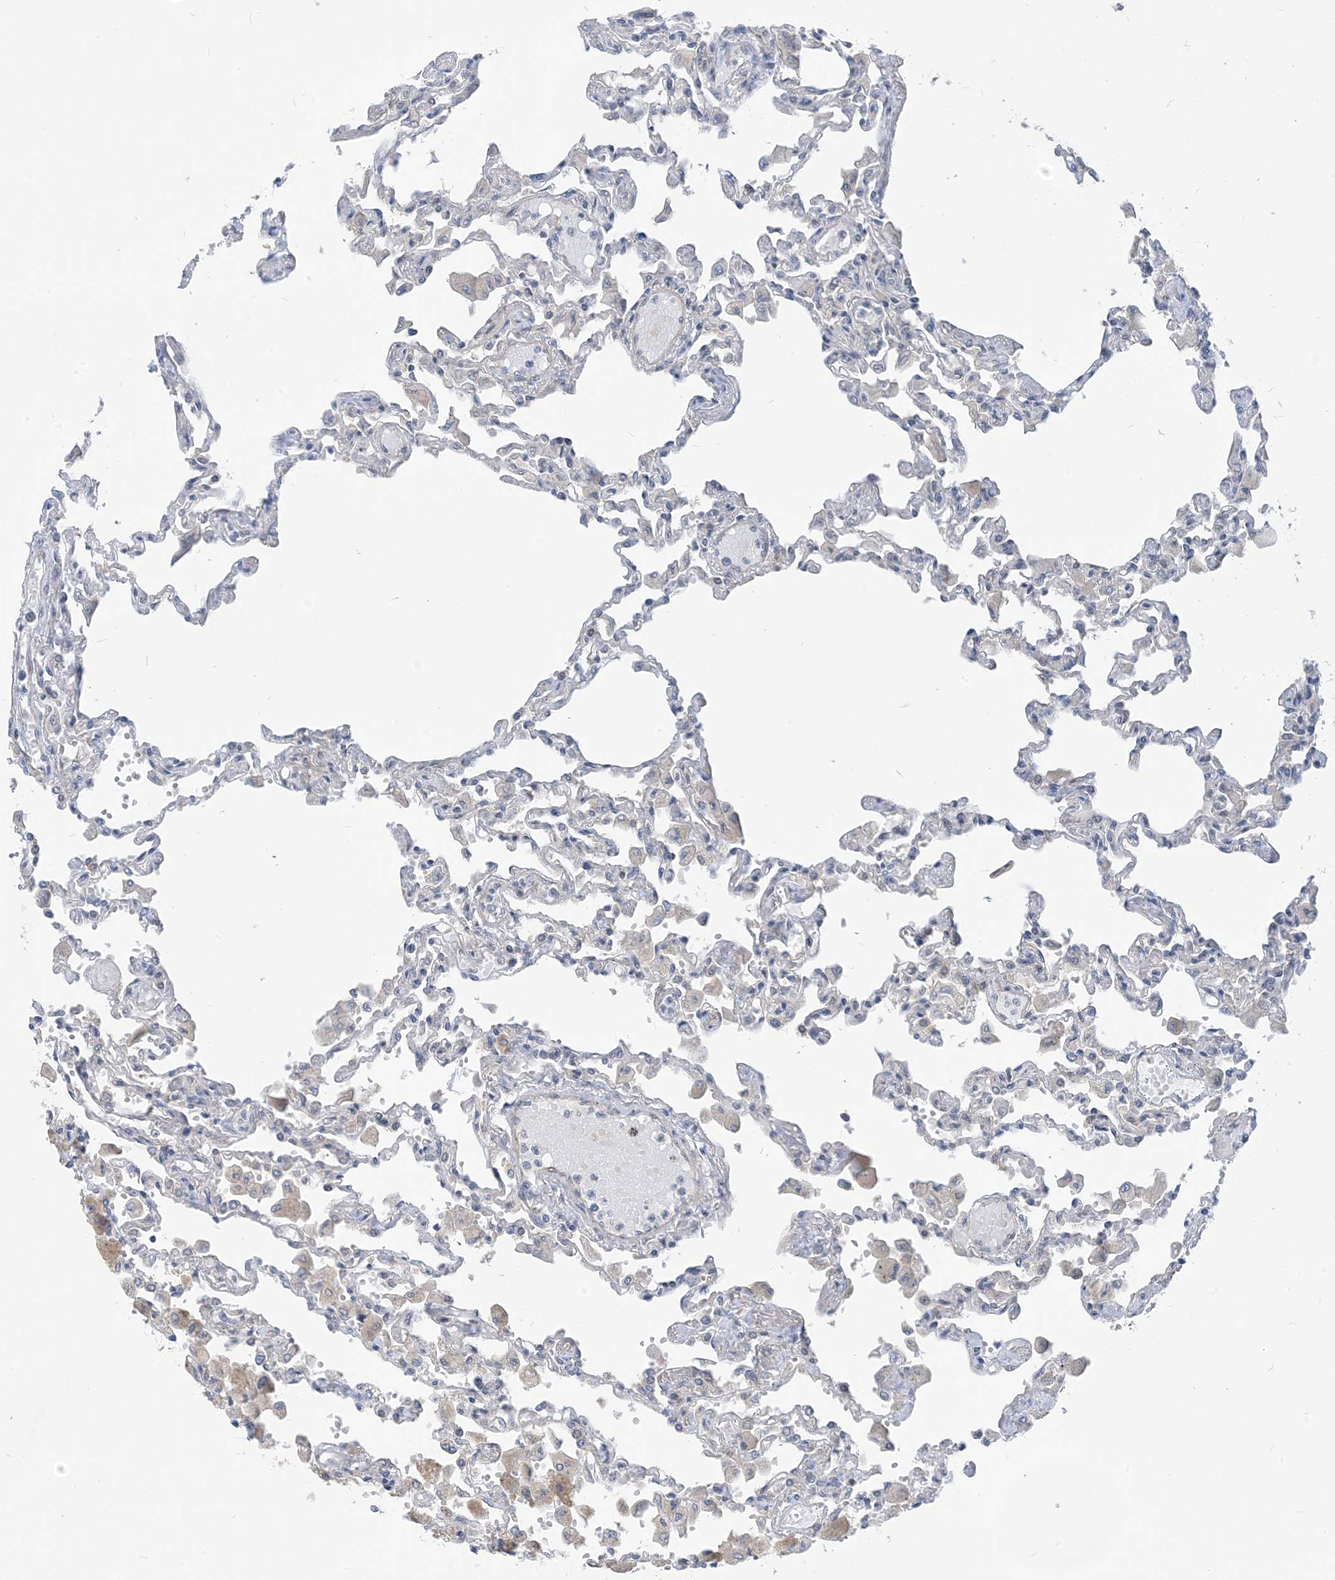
{"staining": {"intensity": "negative", "quantity": "none", "location": "none"}, "tissue": "lung", "cell_type": "Alveolar cells", "image_type": "normal", "snomed": [{"axis": "morphology", "description": "Normal tissue, NOS"}, {"axis": "topography", "description": "Bronchus"}, {"axis": "topography", "description": "Lung"}], "caption": "This is a micrograph of immunohistochemistry (IHC) staining of benign lung, which shows no positivity in alveolar cells.", "gene": "PLEKHA3", "patient": {"sex": "female", "age": 49}}